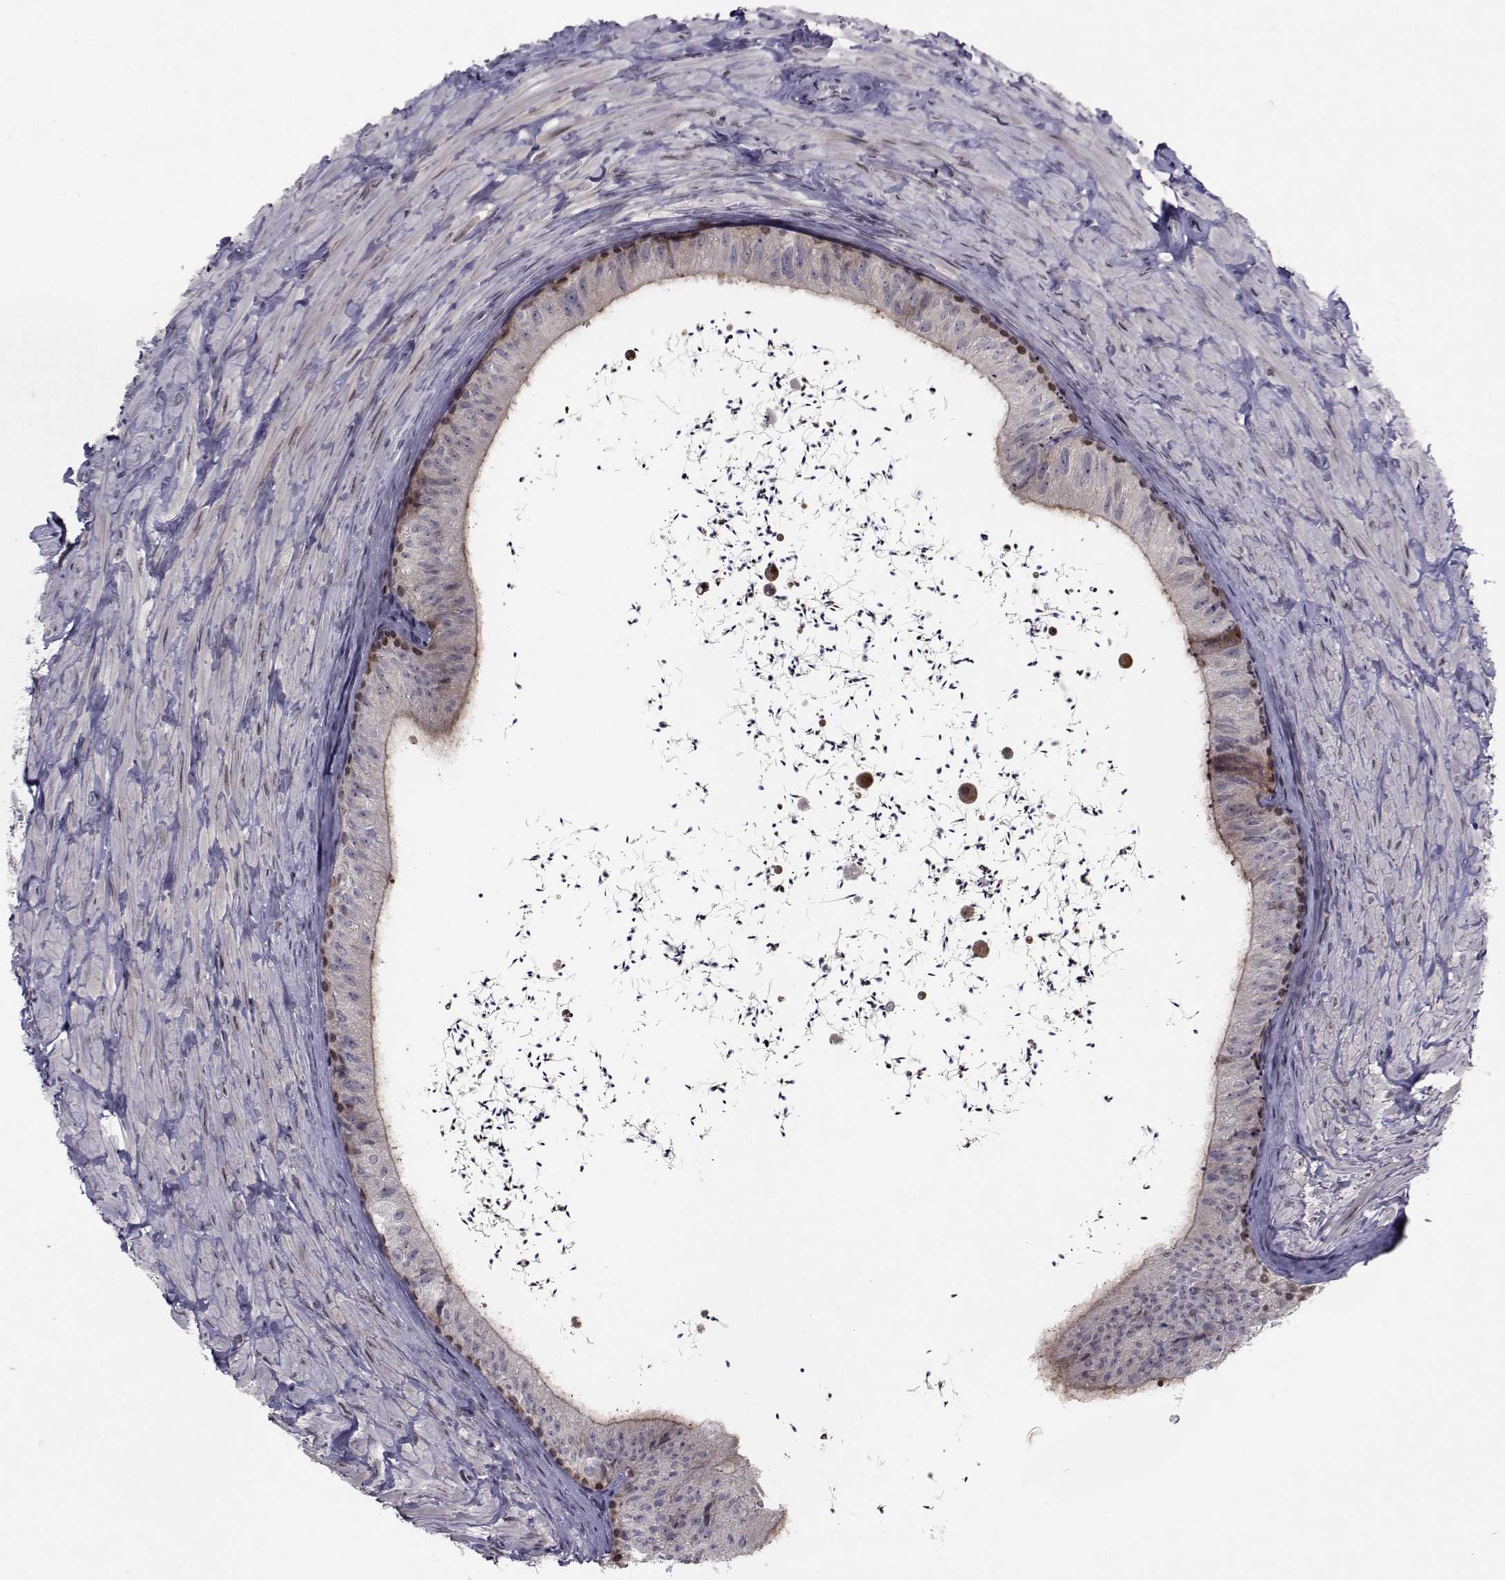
{"staining": {"intensity": "strong", "quantity": "<25%", "location": "cytoplasmic/membranous"}, "tissue": "epididymis", "cell_type": "Glandular cells", "image_type": "normal", "snomed": [{"axis": "morphology", "description": "Normal tissue, NOS"}, {"axis": "topography", "description": "Epididymis"}], "caption": "Immunohistochemistry micrograph of normal epididymis: epididymis stained using immunohistochemistry displays medium levels of strong protein expression localized specifically in the cytoplasmic/membranous of glandular cells, appearing as a cytoplasmic/membranous brown color.", "gene": "PCP4L1", "patient": {"sex": "male", "age": 32}}